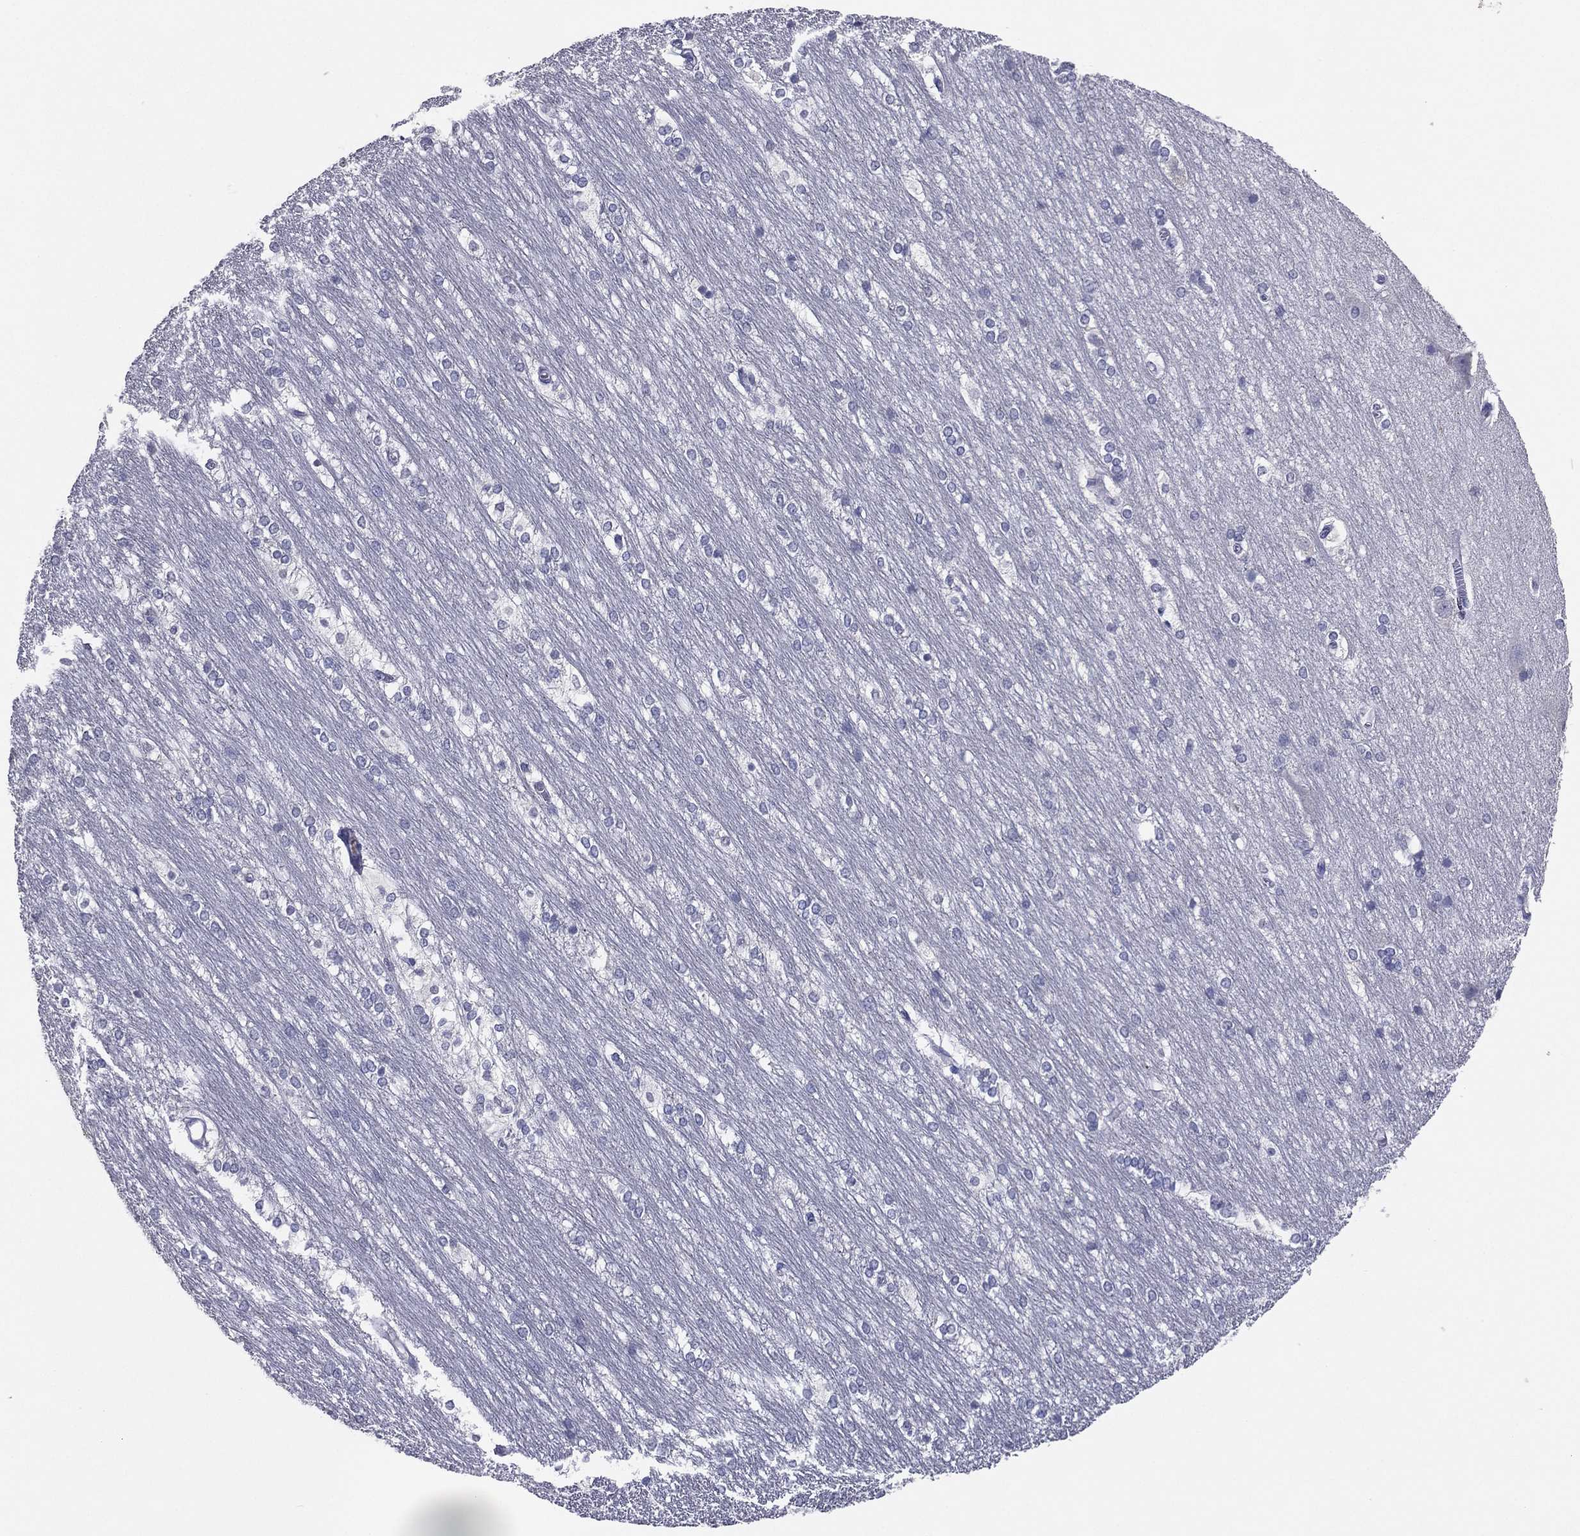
{"staining": {"intensity": "negative", "quantity": "none", "location": "none"}, "tissue": "hippocampus", "cell_type": "Glial cells", "image_type": "normal", "snomed": [{"axis": "morphology", "description": "Normal tissue, NOS"}, {"axis": "topography", "description": "Cerebral cortex"}, {"axis": "topography", "description": "Hippocampus"}], "caption": "Histopathology image shows no protein staining in glial cells of unremarkable hippocampus.", "gene": "TFAP2A", "patient": {"sex": "female", "age": 19}}